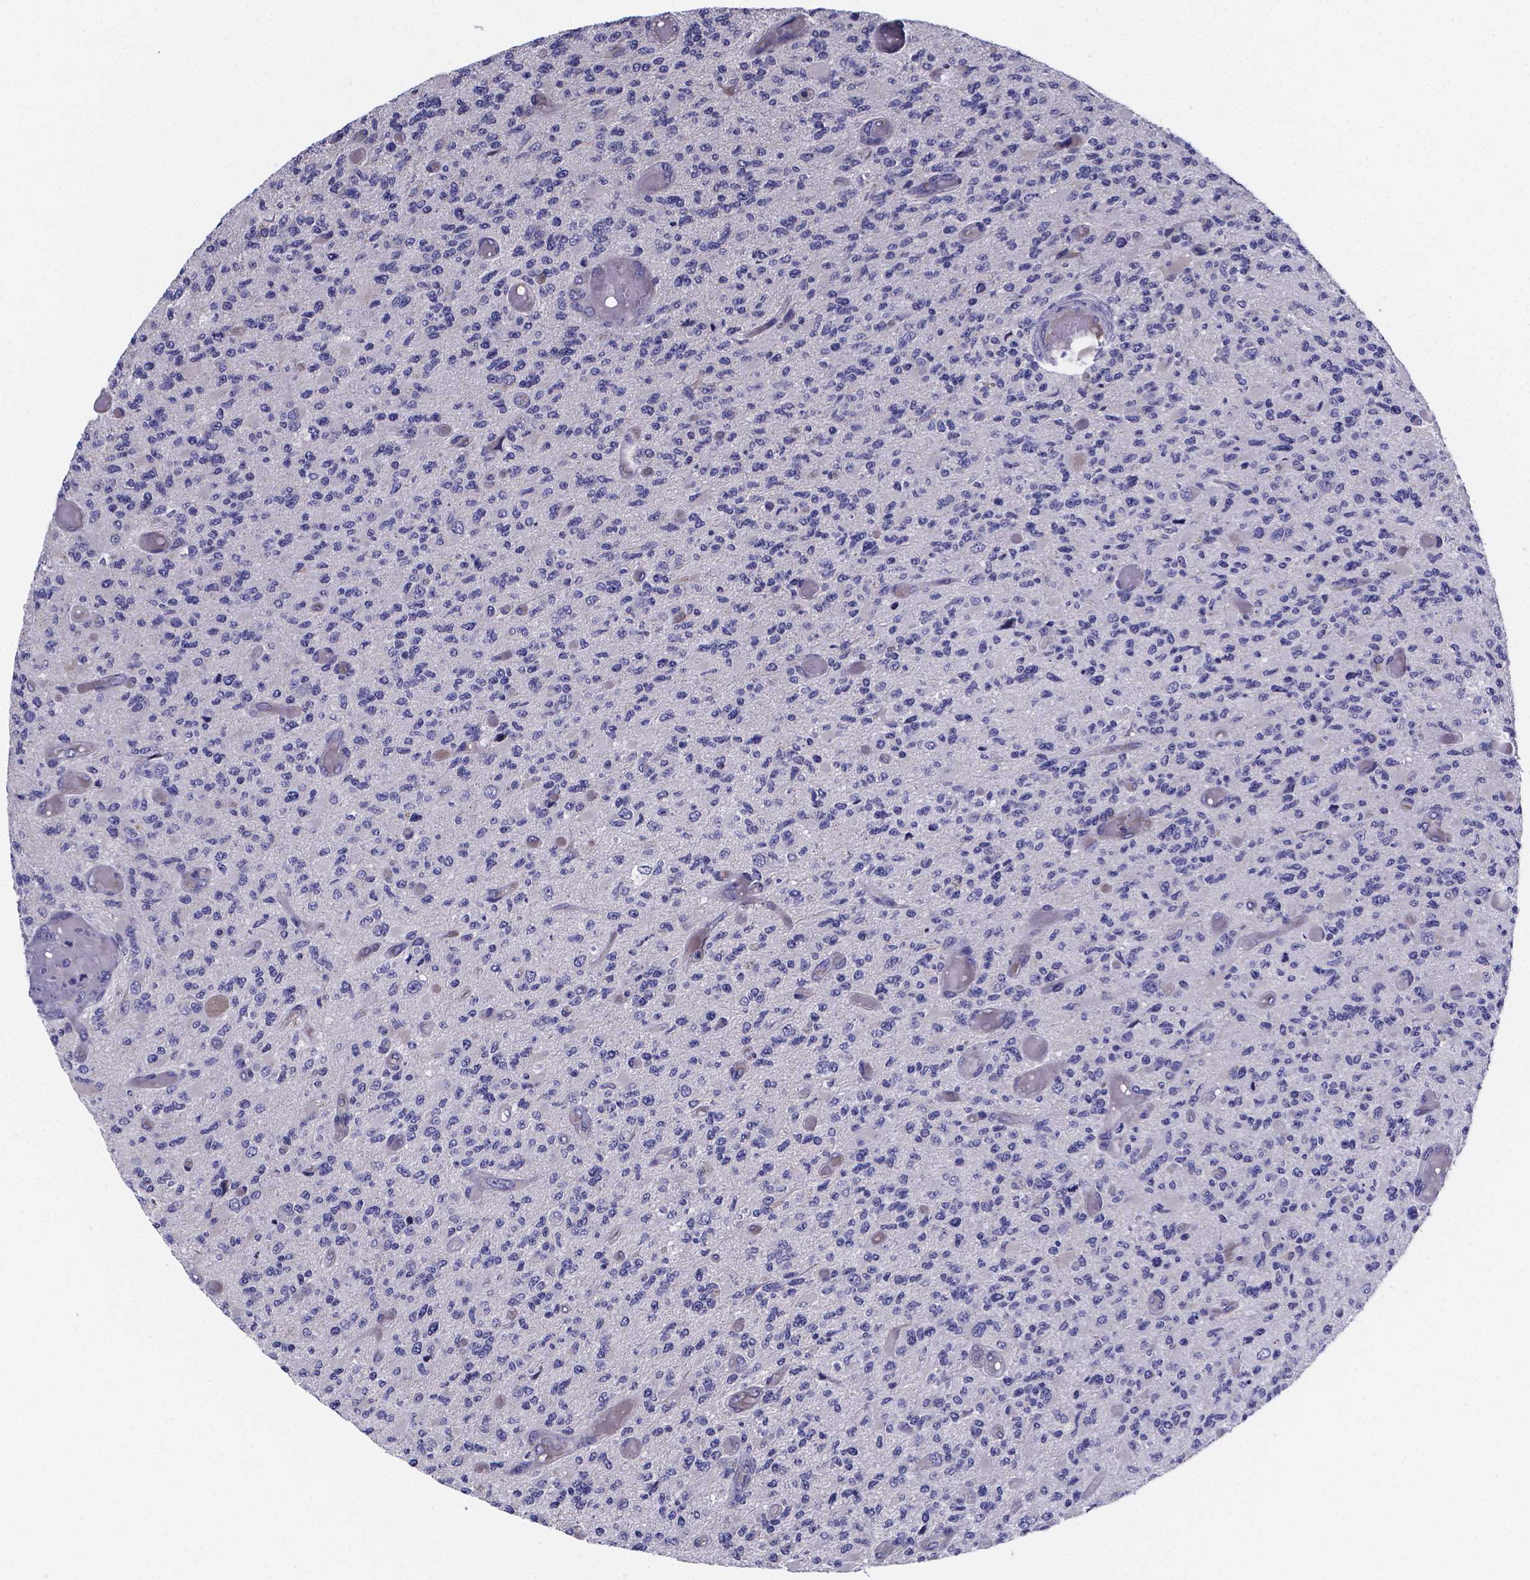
{"staining": {"intensity": "negative", "quantity": "none", "location": "none"}, "tissue": "glioma", "cell_type": "Tumor cells", "image_type": "cancer", "snomed": [{"axis": "morphology", "description": "Glioma, malignant, High grade"}, {"axis": "topography", "description": "Brain"}], "caption": "Tumor cells are negative for protein expression in human malignant high-grade glioma. (DAB (3,3'-diaminobenzidine) immunohistochemistry, high magnification).", "gene": "SFRP4", "patient": {"sex": "female", "age": 63}}